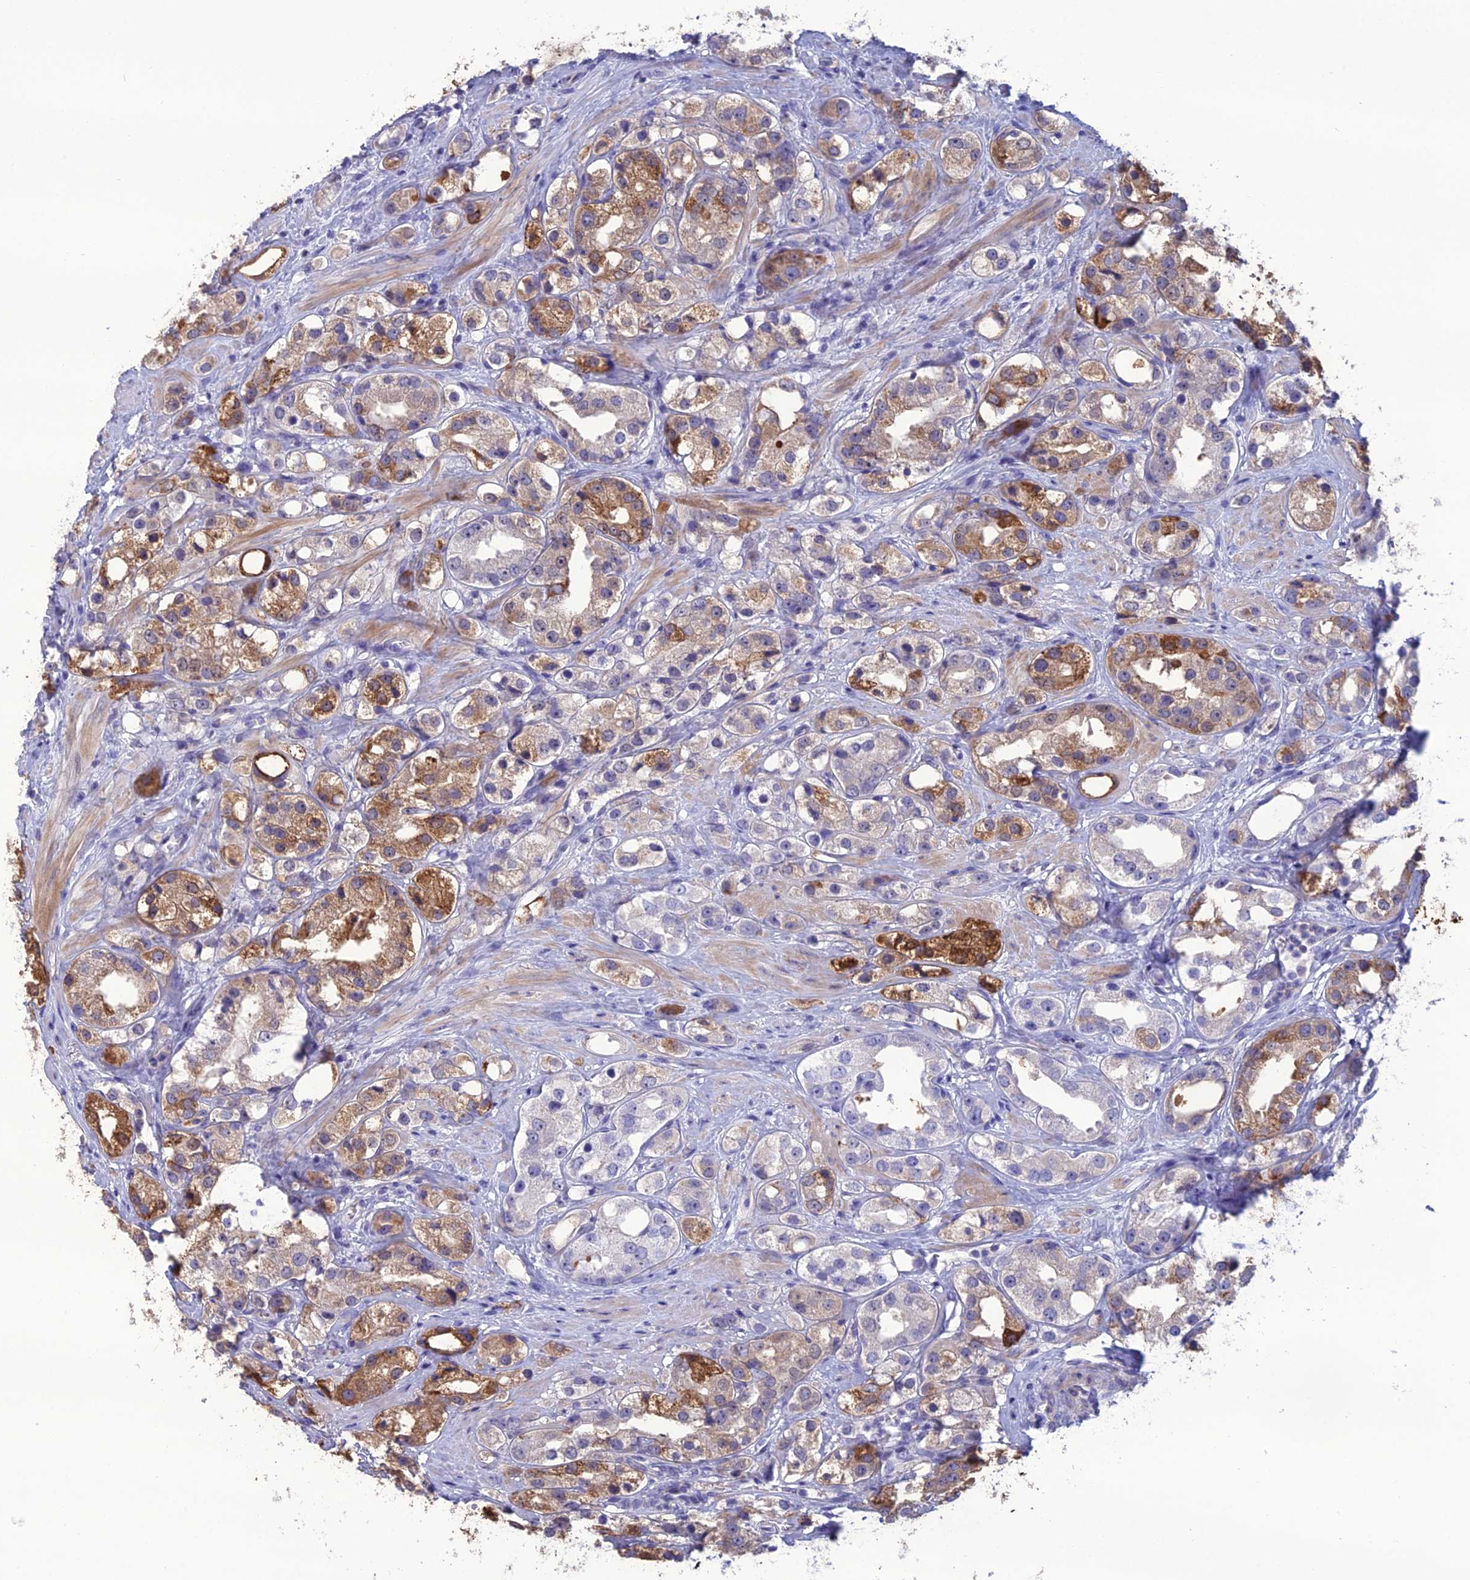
{"staining": {"intensity": "strong", "quantity": "25%-75%", "location": "cytoplasmic/membranous"}, "tissue": "prostate cancer", "cell_type": "Tumor cells", "image_type": "cancer", "snomed": [{"axis": "morphology", "description": "Adenocarcinoma, NOS"}, {"axis": "topography", "description": "Prostate"}], "caption": "Immunohistochemistry photomicrograph of prostate cancer stained for a protein (brown), which reveals high levels of strong cytoplasmic/membranous positivity in about 25%-75% of tumor cells.", "gene": "OR56B1", "patient": {"sex": "male", "age": 79}}